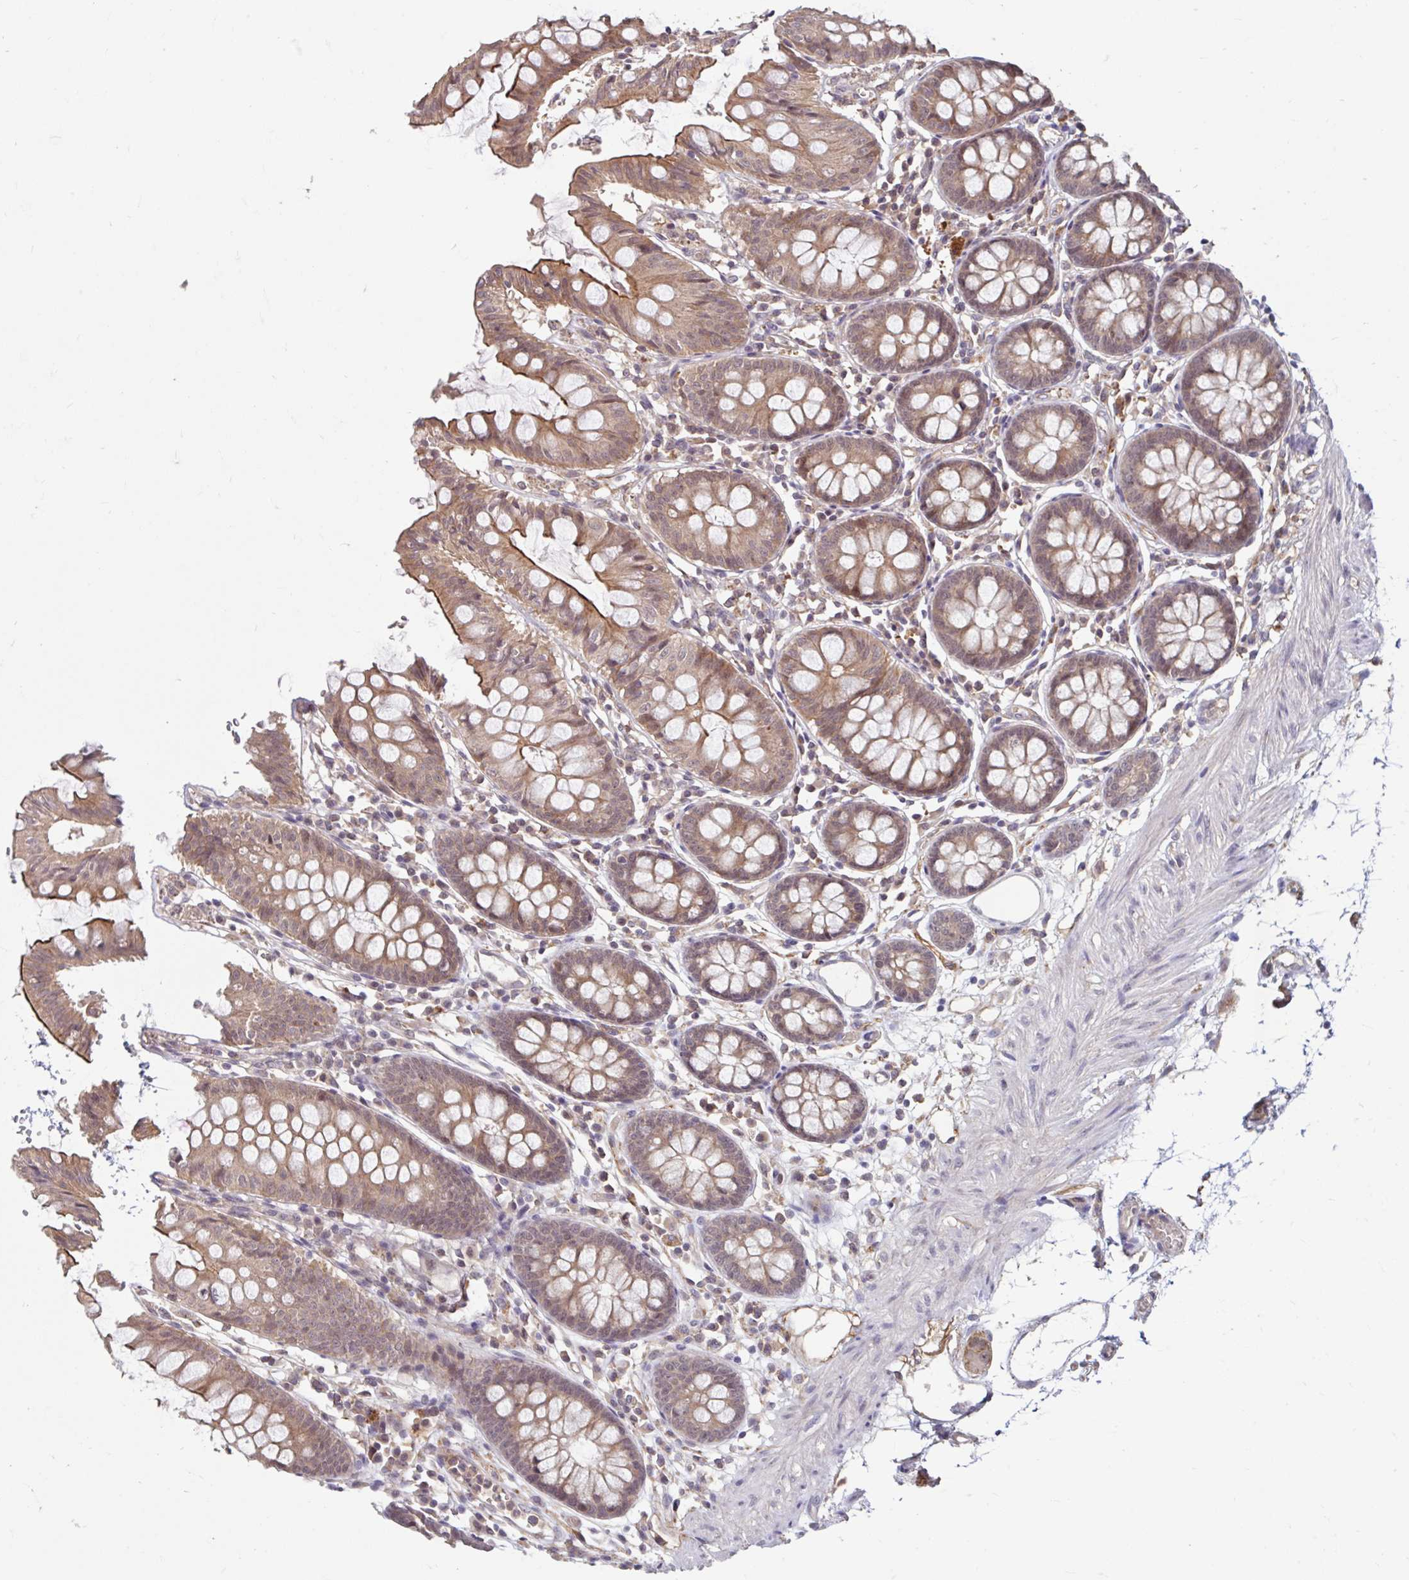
{"staining": {"intensity": "weak", "quantity": ">75%", "location": "cytoplasmic/membranous"}, "tissue": "colon", "cell_type": "Endothelial cells", "image_type": "normal", "snomed": [{"axis": "morphology", "description": "Normal tissue, NOS"}, {"axis": "topography", "description": "Colon"}], "caption": "This image shows immunohistochemistry staining of benign human colon, with low weak cytoplasmic/membranous expression in about >75% of endothelial cells.", "gene": "STYXL1", "patient": {"sex": "female", "age": 84}}